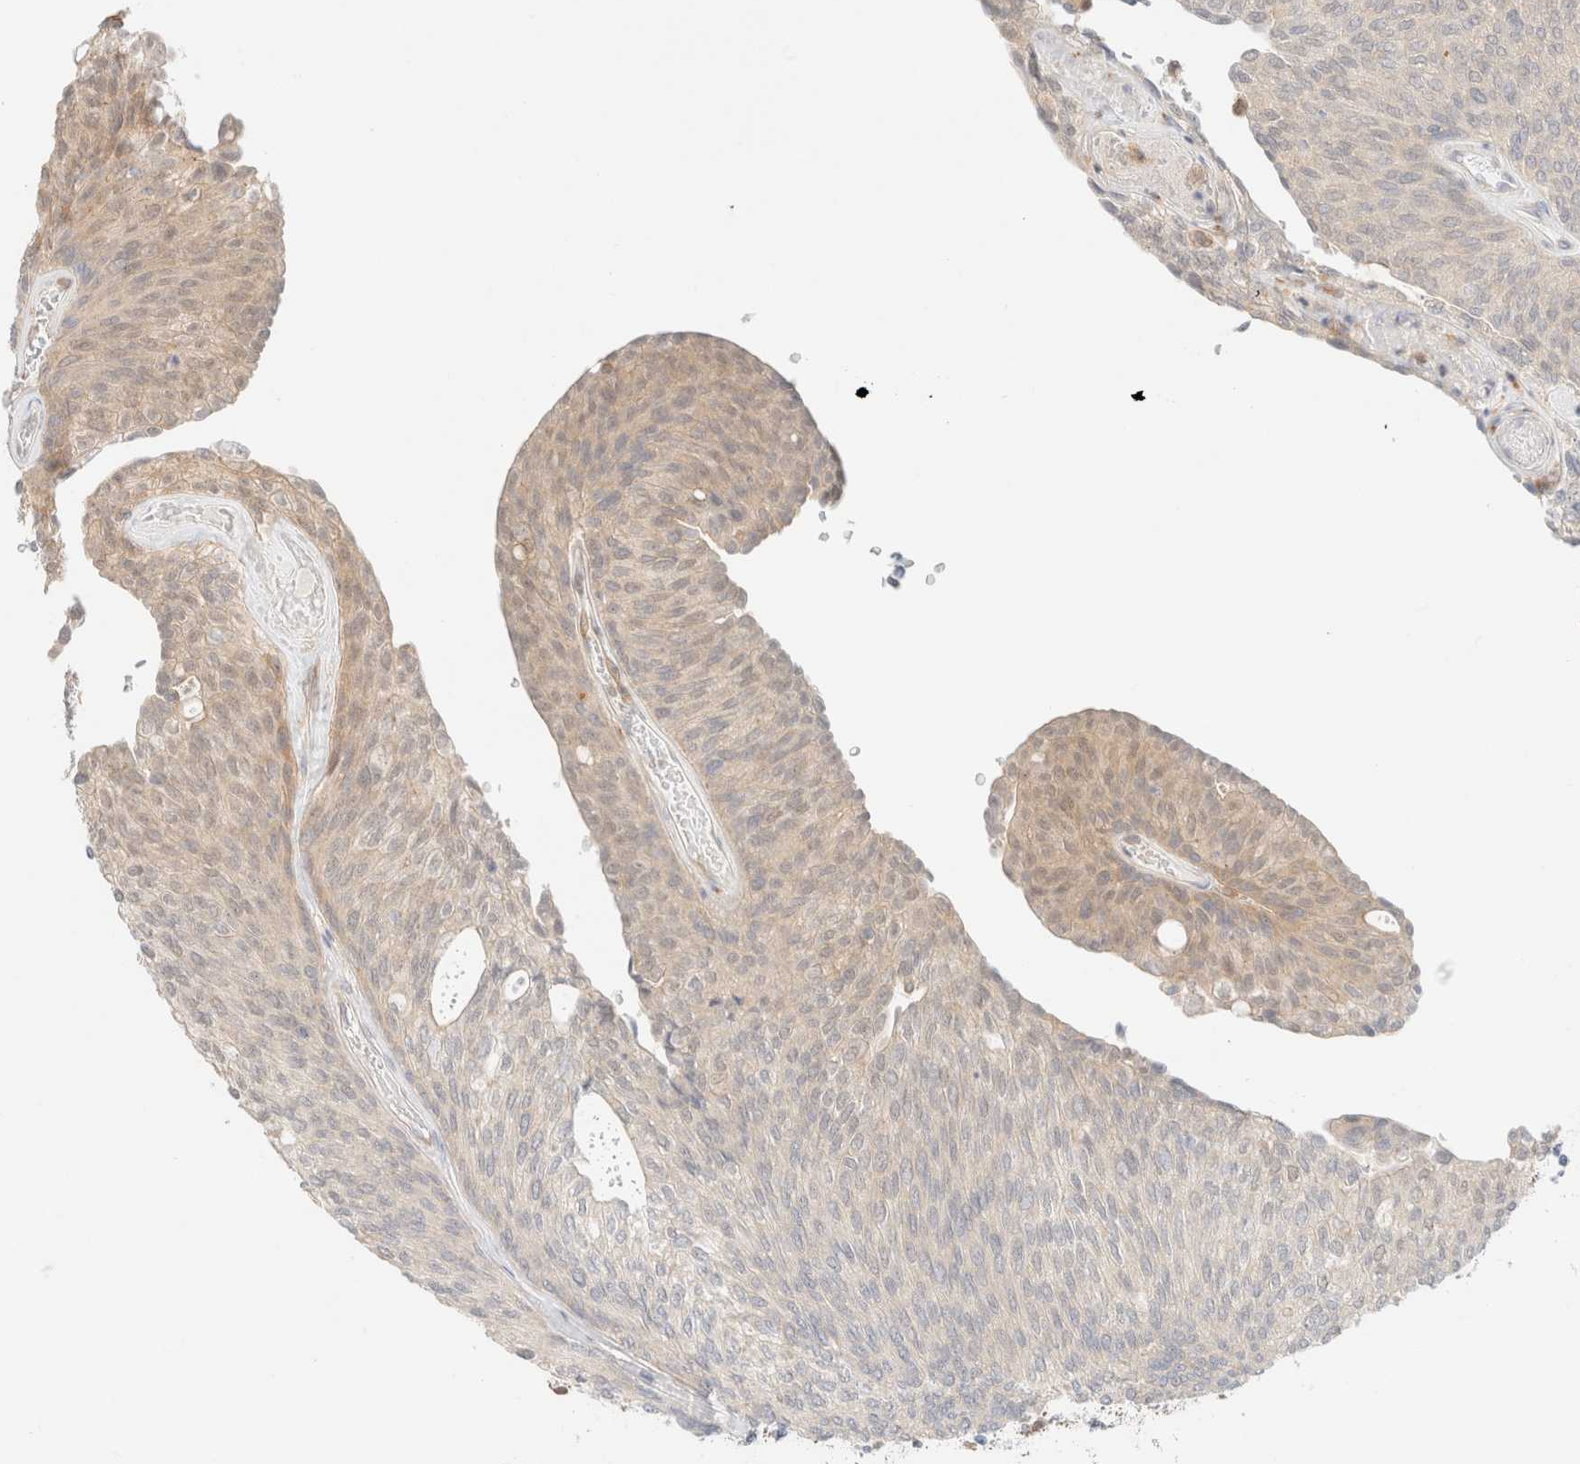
{"staining": {"intensity": "weak", "quantity": "<25%", "location": "cytoplasmic/membranous"}, "tissue": "urothelial cancer", "cell_type": "Tumor cells", "image_type": "cancer", "snomed": [{"axis": "morphology", "description": "Urothelial carcinoma, Low grade"}, {"axis": "topography", "description": "Urinary bladder"}], "caption": "IHC of low-grade urothelial carcinoma demonstrates no staining in tumor cells.", "gene": "UNC13B", "patient": {"sex": "female", "age": 79}}